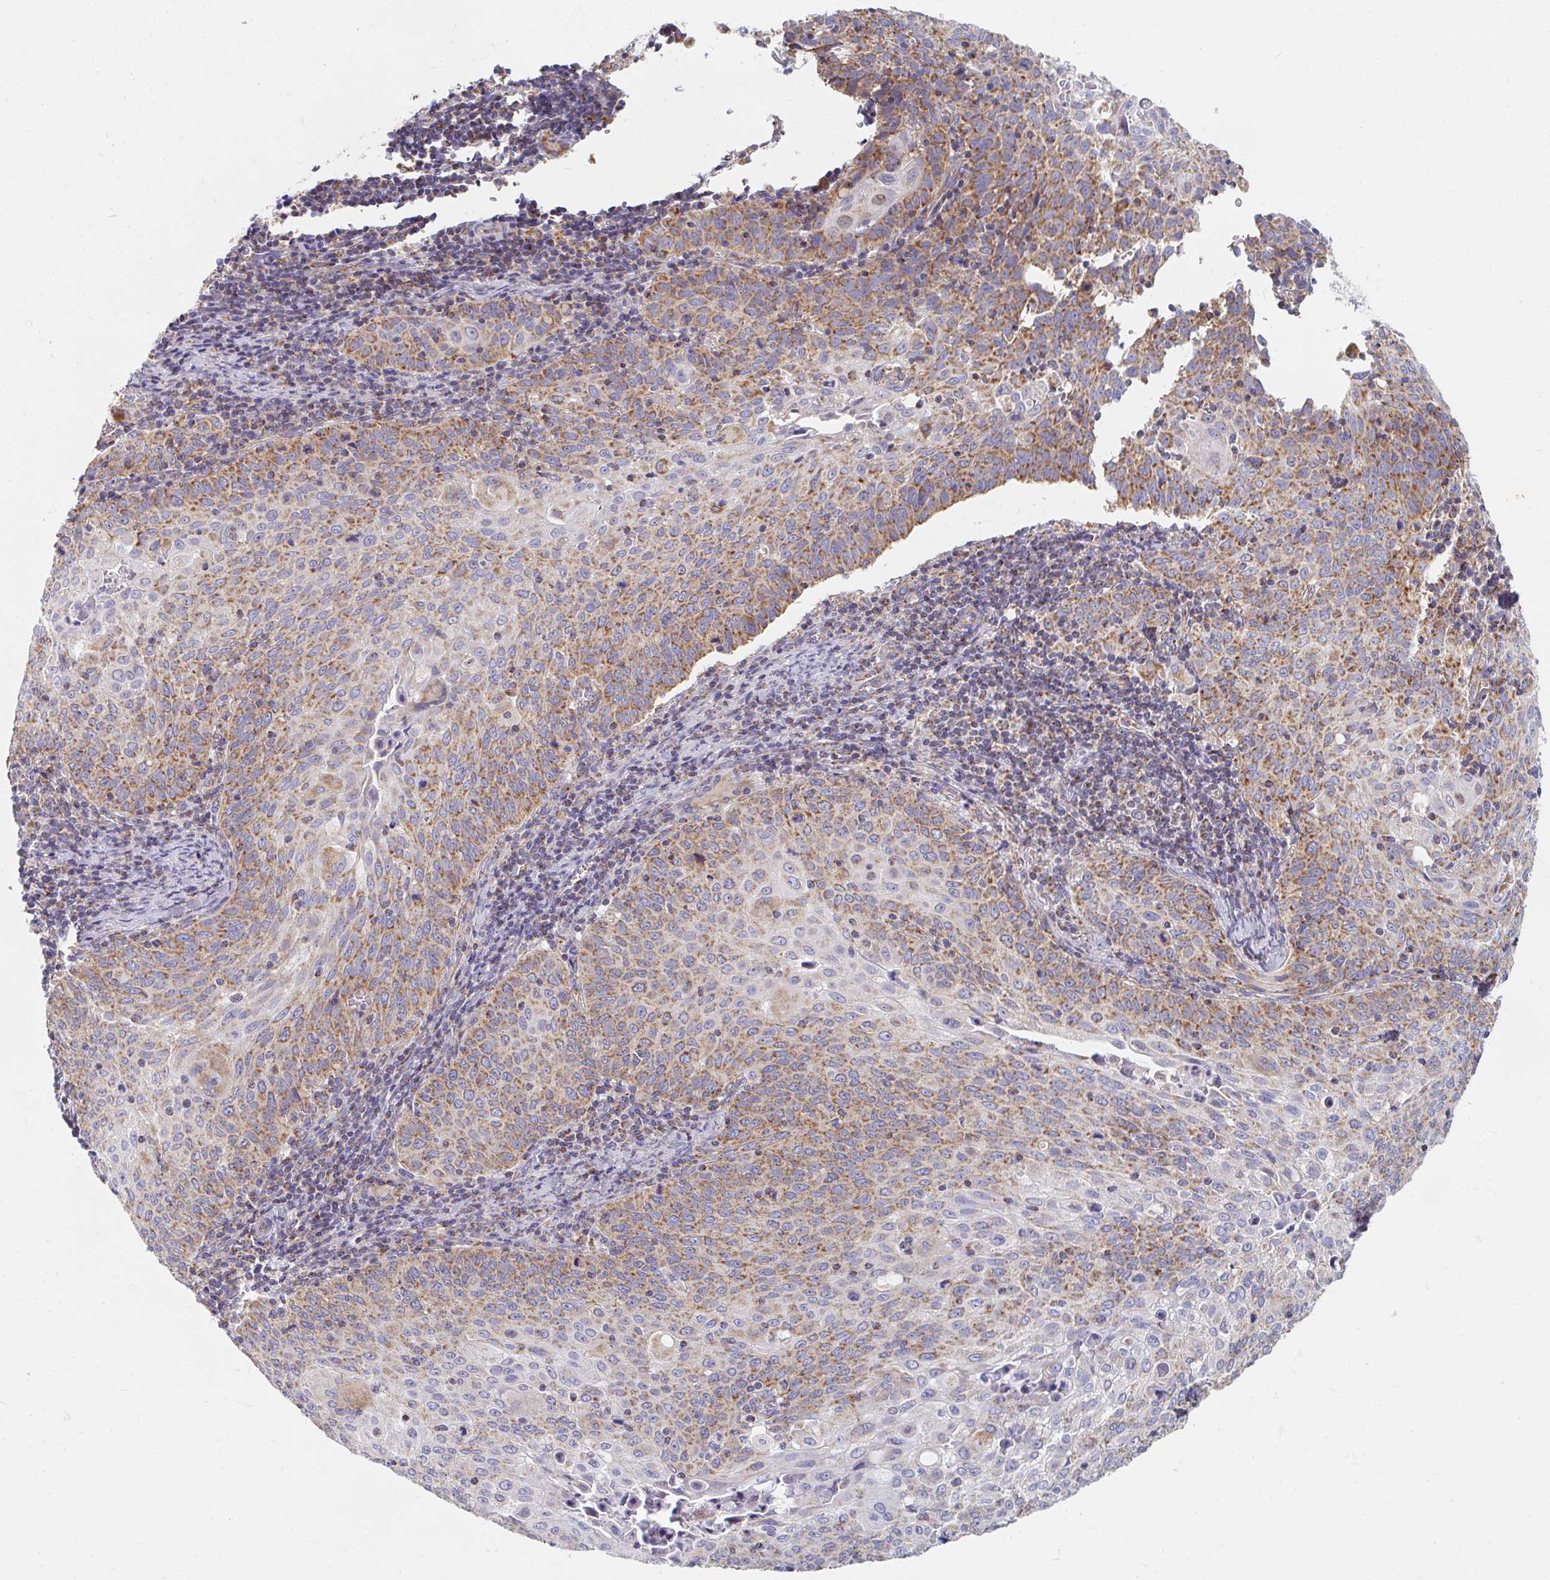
{"staining": {"intensity": "moderate", "quantity": "25%-75%", "location": "cytoplasmic/membranous"}, "tissue": "cervical cancer", "cell_type": "Tumor cells", "image_type": "cancer", "snomed": [{"axis": "morphology", "description": "Squamous cell carcinoma, NOS"}, {"axis": "topography", "description": "Cervix"}], "caption": "High-power microscopy captured an immunohistochemistry (IHC) histopathology image of cervical cancer (squamous cell carcinoma), revealing moderate cytoplasmic/membranous expression in approximately 25%-75% of tumor cells.", "gene": "MAVS", "patient": {"sex": "female", "age": 65}}